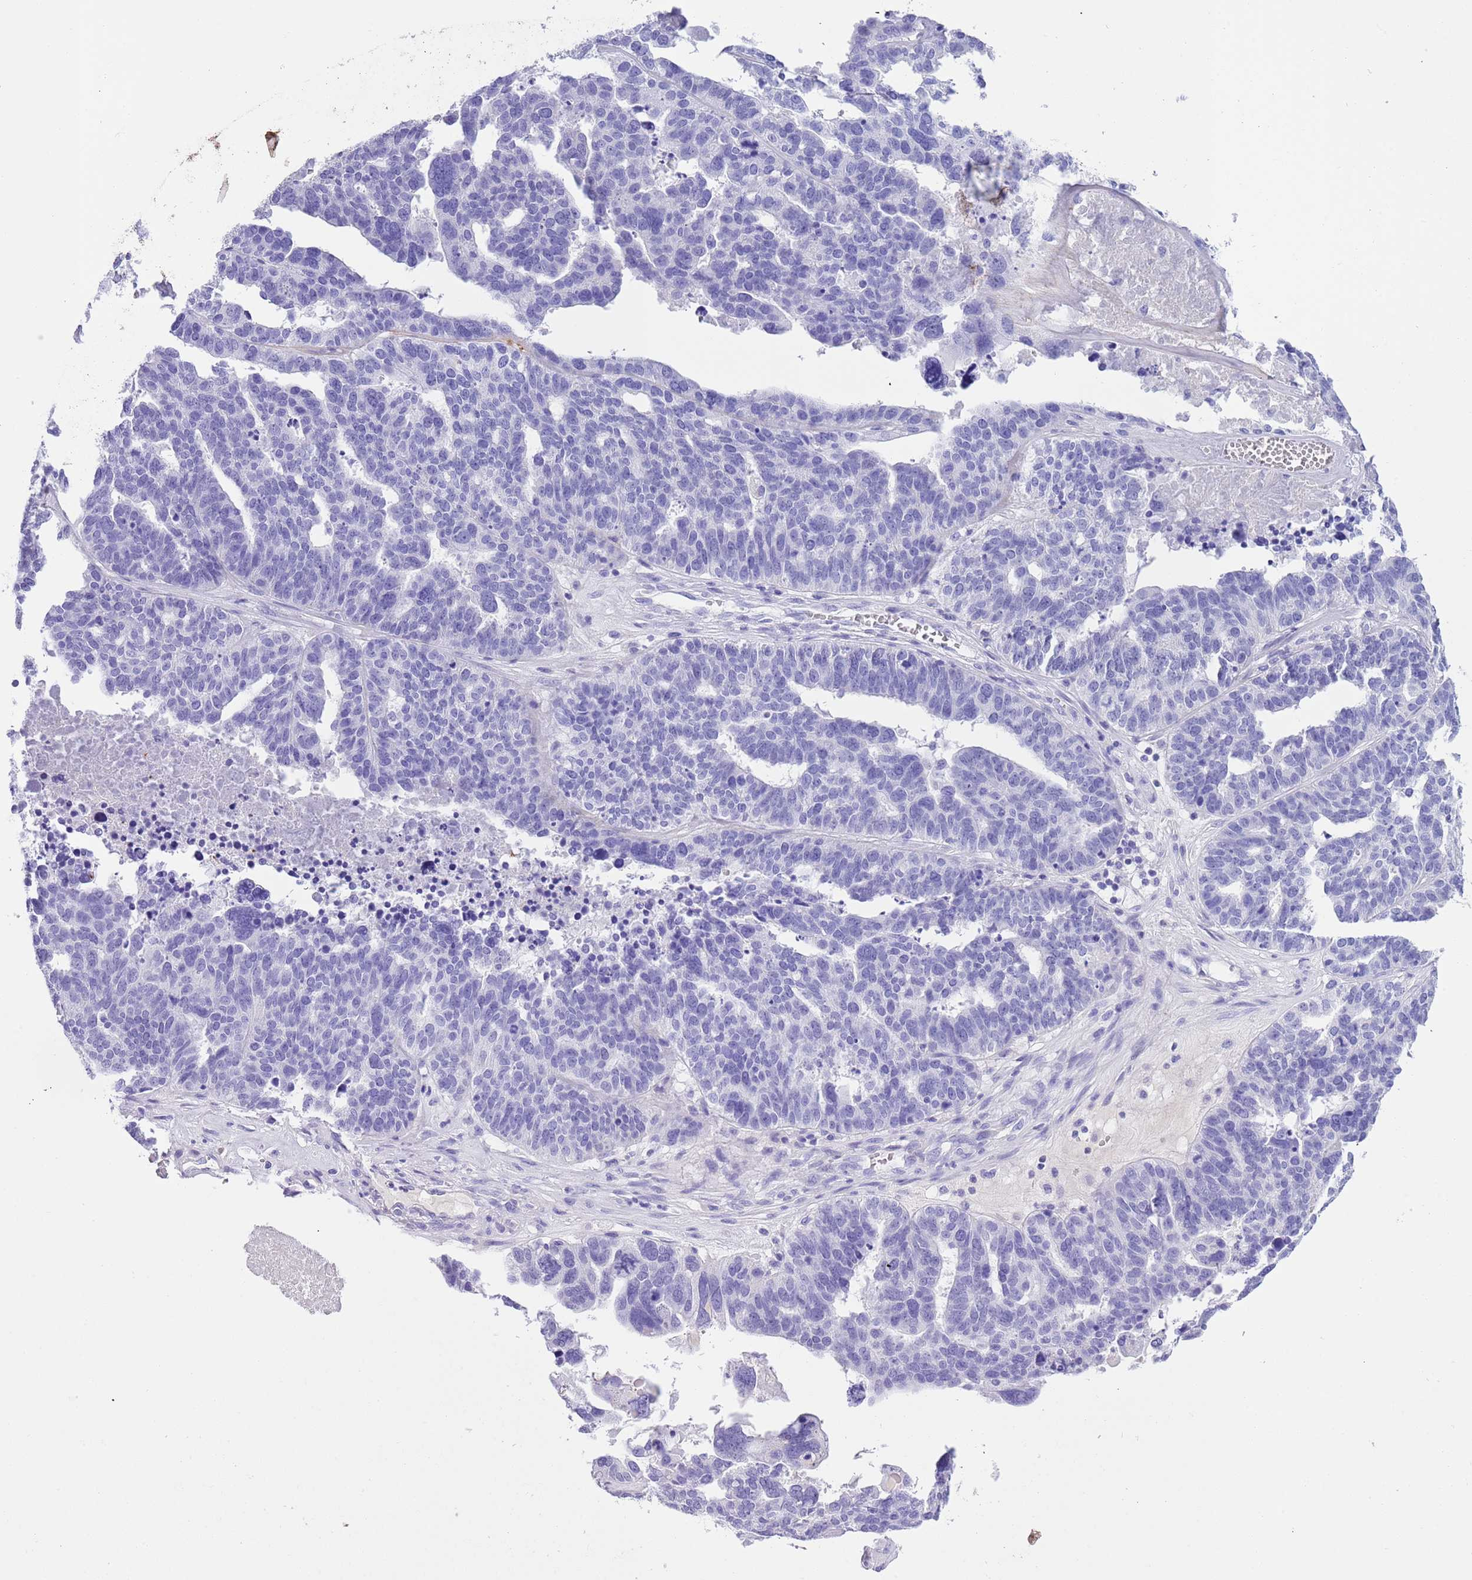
{"staining": {"intensity": "negative", "quantity": "none", "location": "none"}, "tissue": "ovarian cancer", "cell_type": "Tumor cells", "image_type": "cancer", "snomed": [{"axis": "morphology", "description": "Cystadenocarcinoma, serous, NOS"}, {"axis": "topography", "description": "Ovary"}], "caption": "This is an IHC histopathology image of human ovarian cancer. There is no expression in tumor cells.", "gene": "TBC1D10B", "patient": {"sex": "female", "age": 59}}